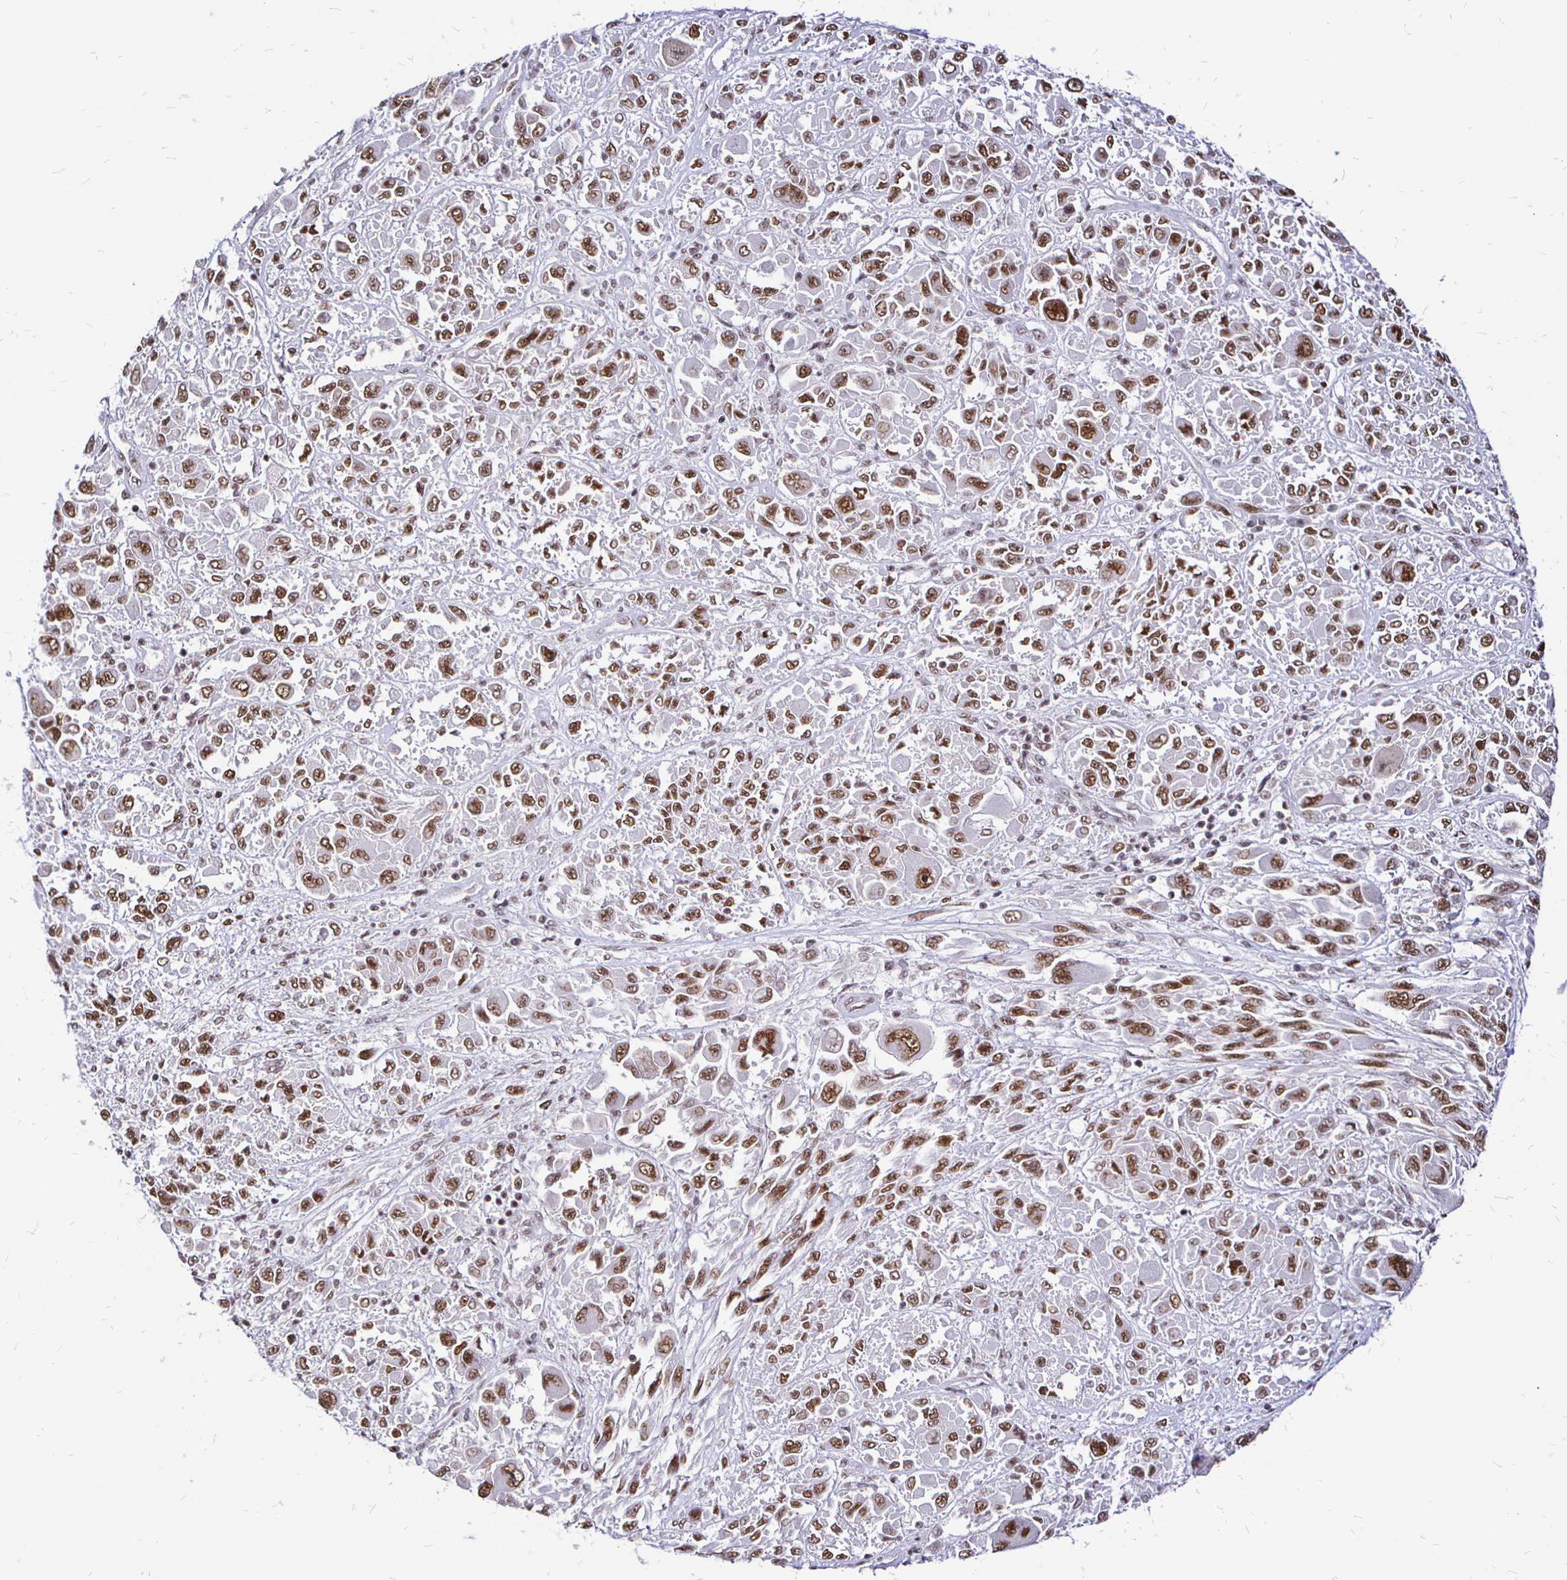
{"staining": {"intensity": "moderate", "quantity": ">75%", "location": "nuclear"}, "tissue": "melanoma", "cell_type": "Tumor cells", "image_type": "cancer", "snomed": [{"axis": "morphology", "description": "Malignant melanoma, NOS"}, {"axis": "topography", "description": "Skin"}], "caption": "IHC staining of melanoma, which exhibits medium levels of moderate nuclear staining in about >75% of tumor cells indicating moderate nuclear protein expression. The staining was performed using DAB (3,3'-diaminobenzidine) (brown) for protein detection and nuclei were counterstained in hematoxylin (blue).", "gene": "SIN3A", "patient": {"sex": "female", "age": 91}}